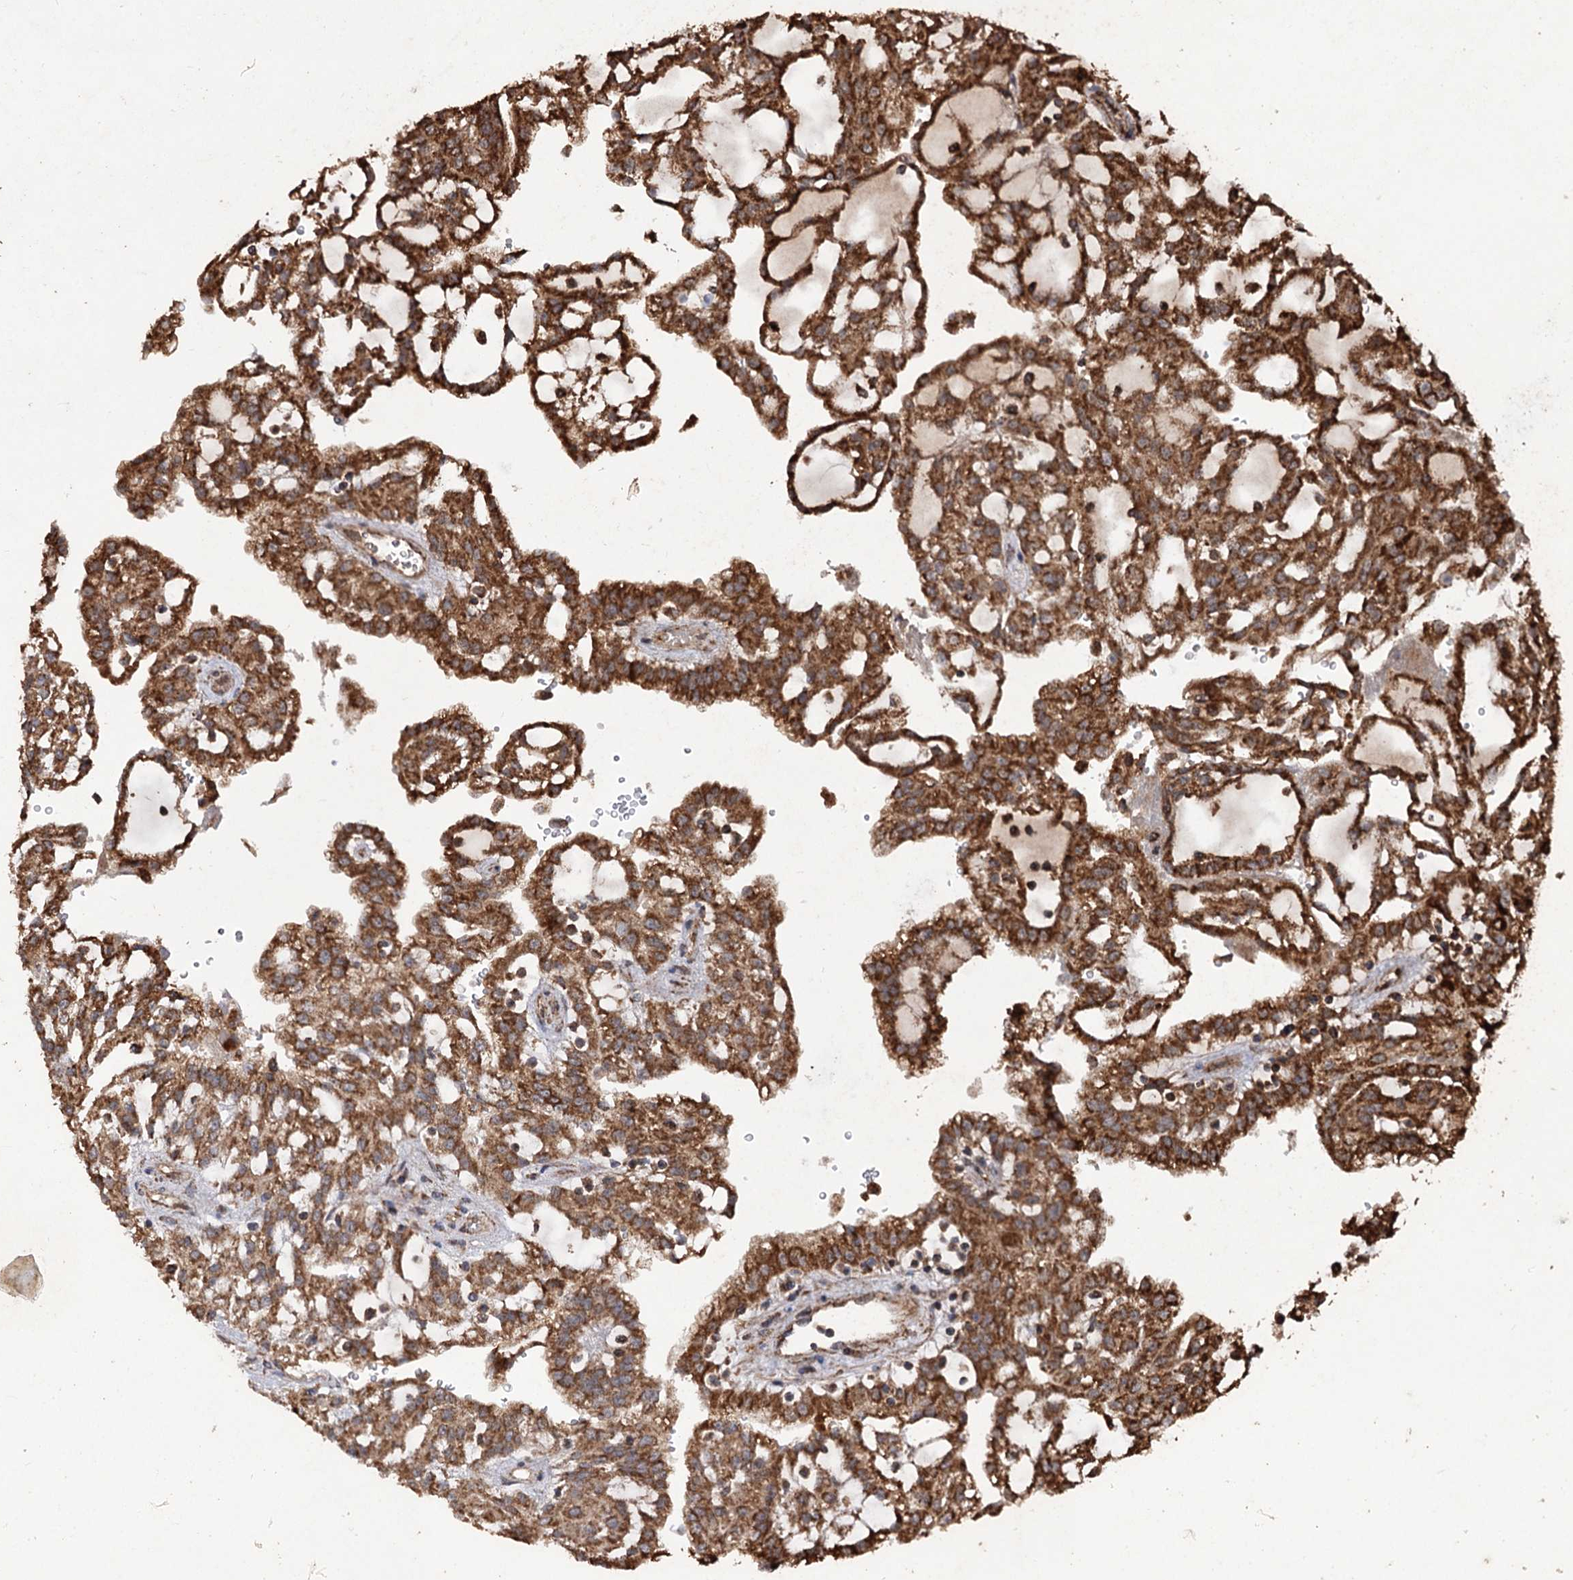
{"staining": {"intensity": "strong", "quantity": ">75%", "location": "cytoplasmic/membranous"}, "tissue": "renal cancer", "cell_type": "Tumor cells", "image_type": "cancer", "snomed": [{"axis": "morphology", "description": "Adenocarcinoma, NOS"}, {"axis": "topography", "description": "Kidney"}], "caption": "This is an image of IHC staining of adenocarcinoma (renal), which shows strong positivity in the cytoplasmic/membranous of tumor cells.", "gene": "IPO4", "patient": {"sex": "male", "age": 63}}